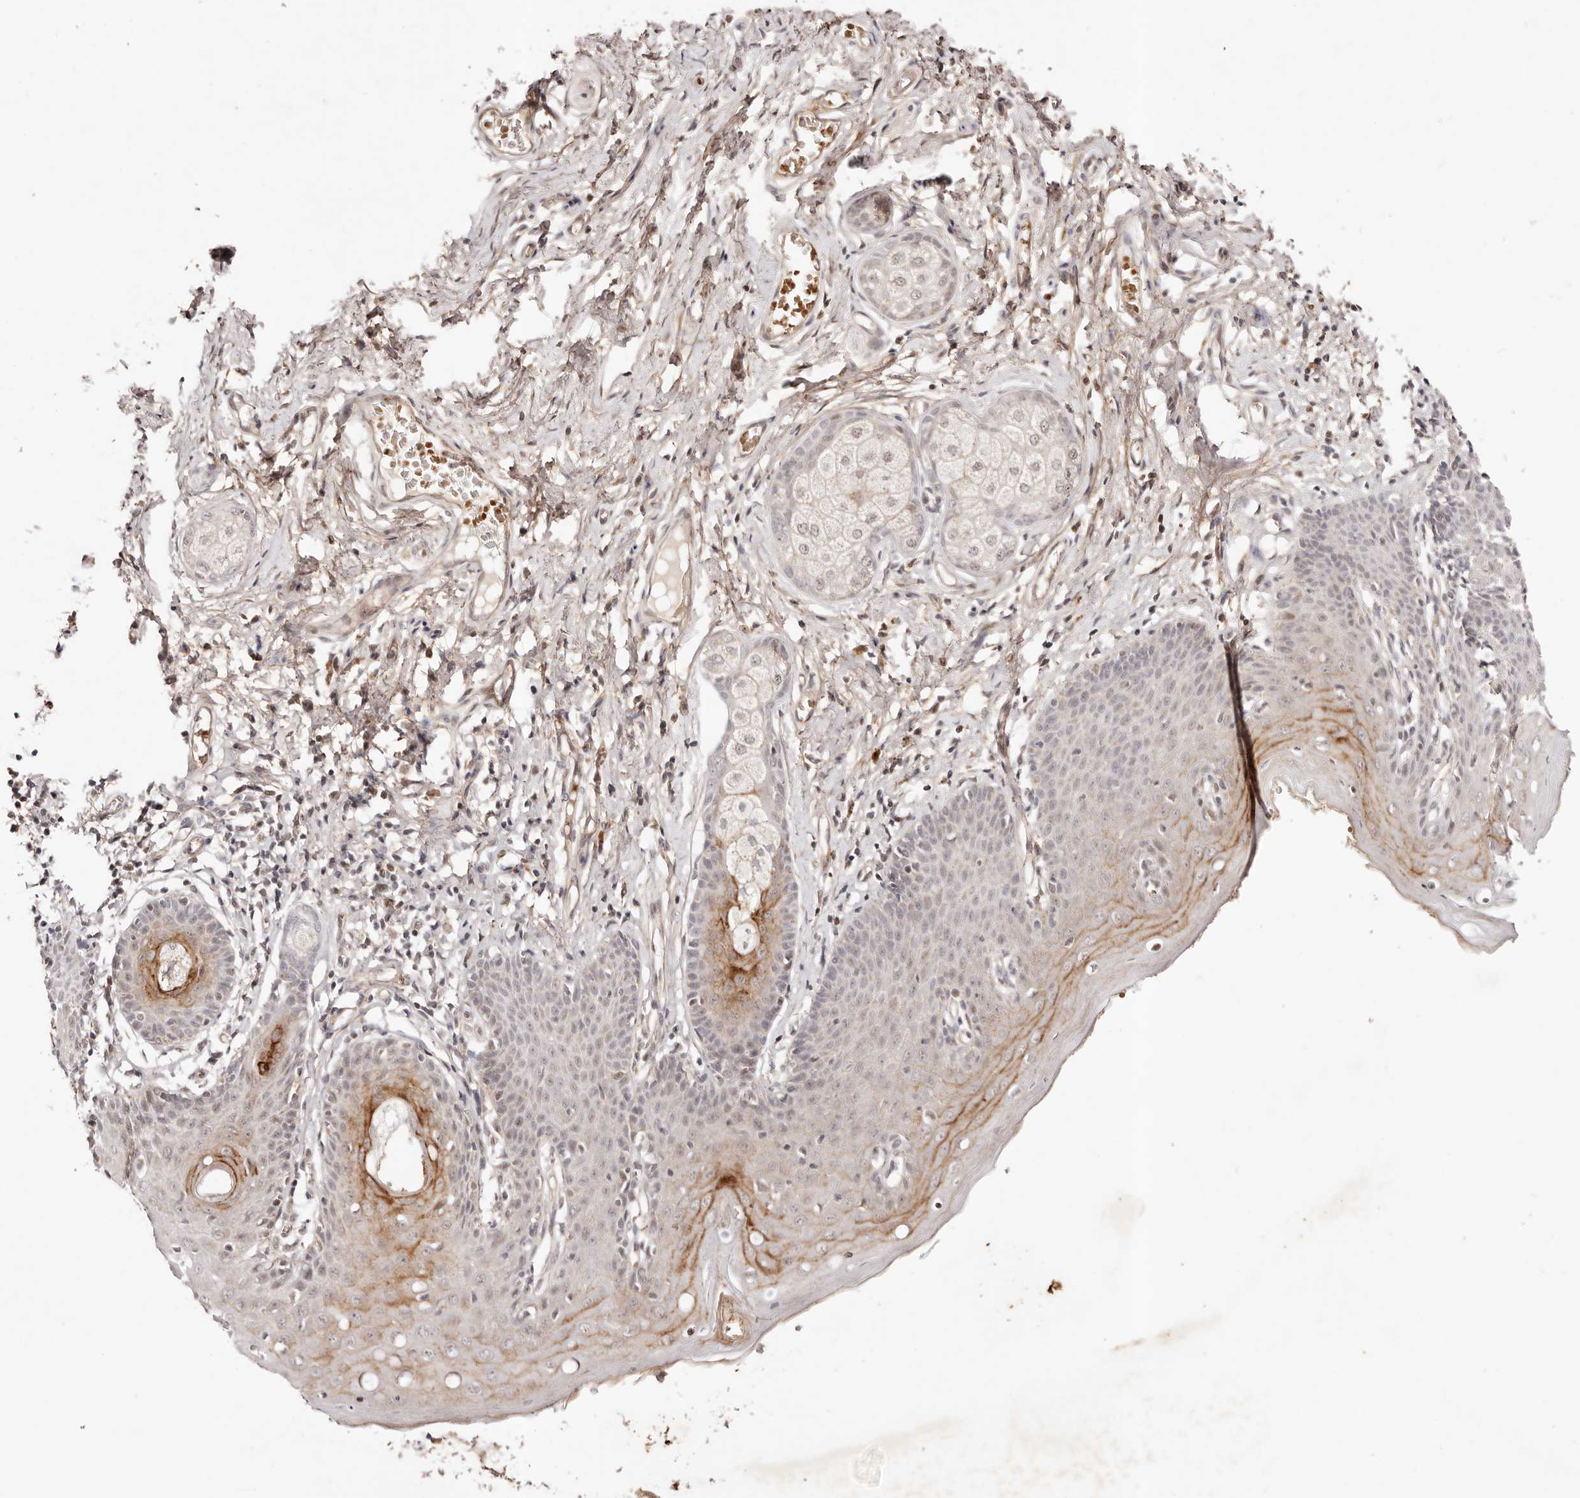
{"staining": {"intensity": "strong", "quantity": "<25%", "location": "cytoplasmic/membranous"}, "tissue": "skin", "cell_type": "Epidermal cells", "image_type": "normal", "snomed": [{"axis": "morphology", "description": "Normal tissue, NOS"}, {"axis": "topography", "description": "Vulva"}], "caption": "Brown immunohistochemical staining in benign human skin shows strong cytoplasmic/membranous positivity in about <25% of epidermal cells.", "gene": "WRN", "patient": {"sex": "female", "age": 66}}